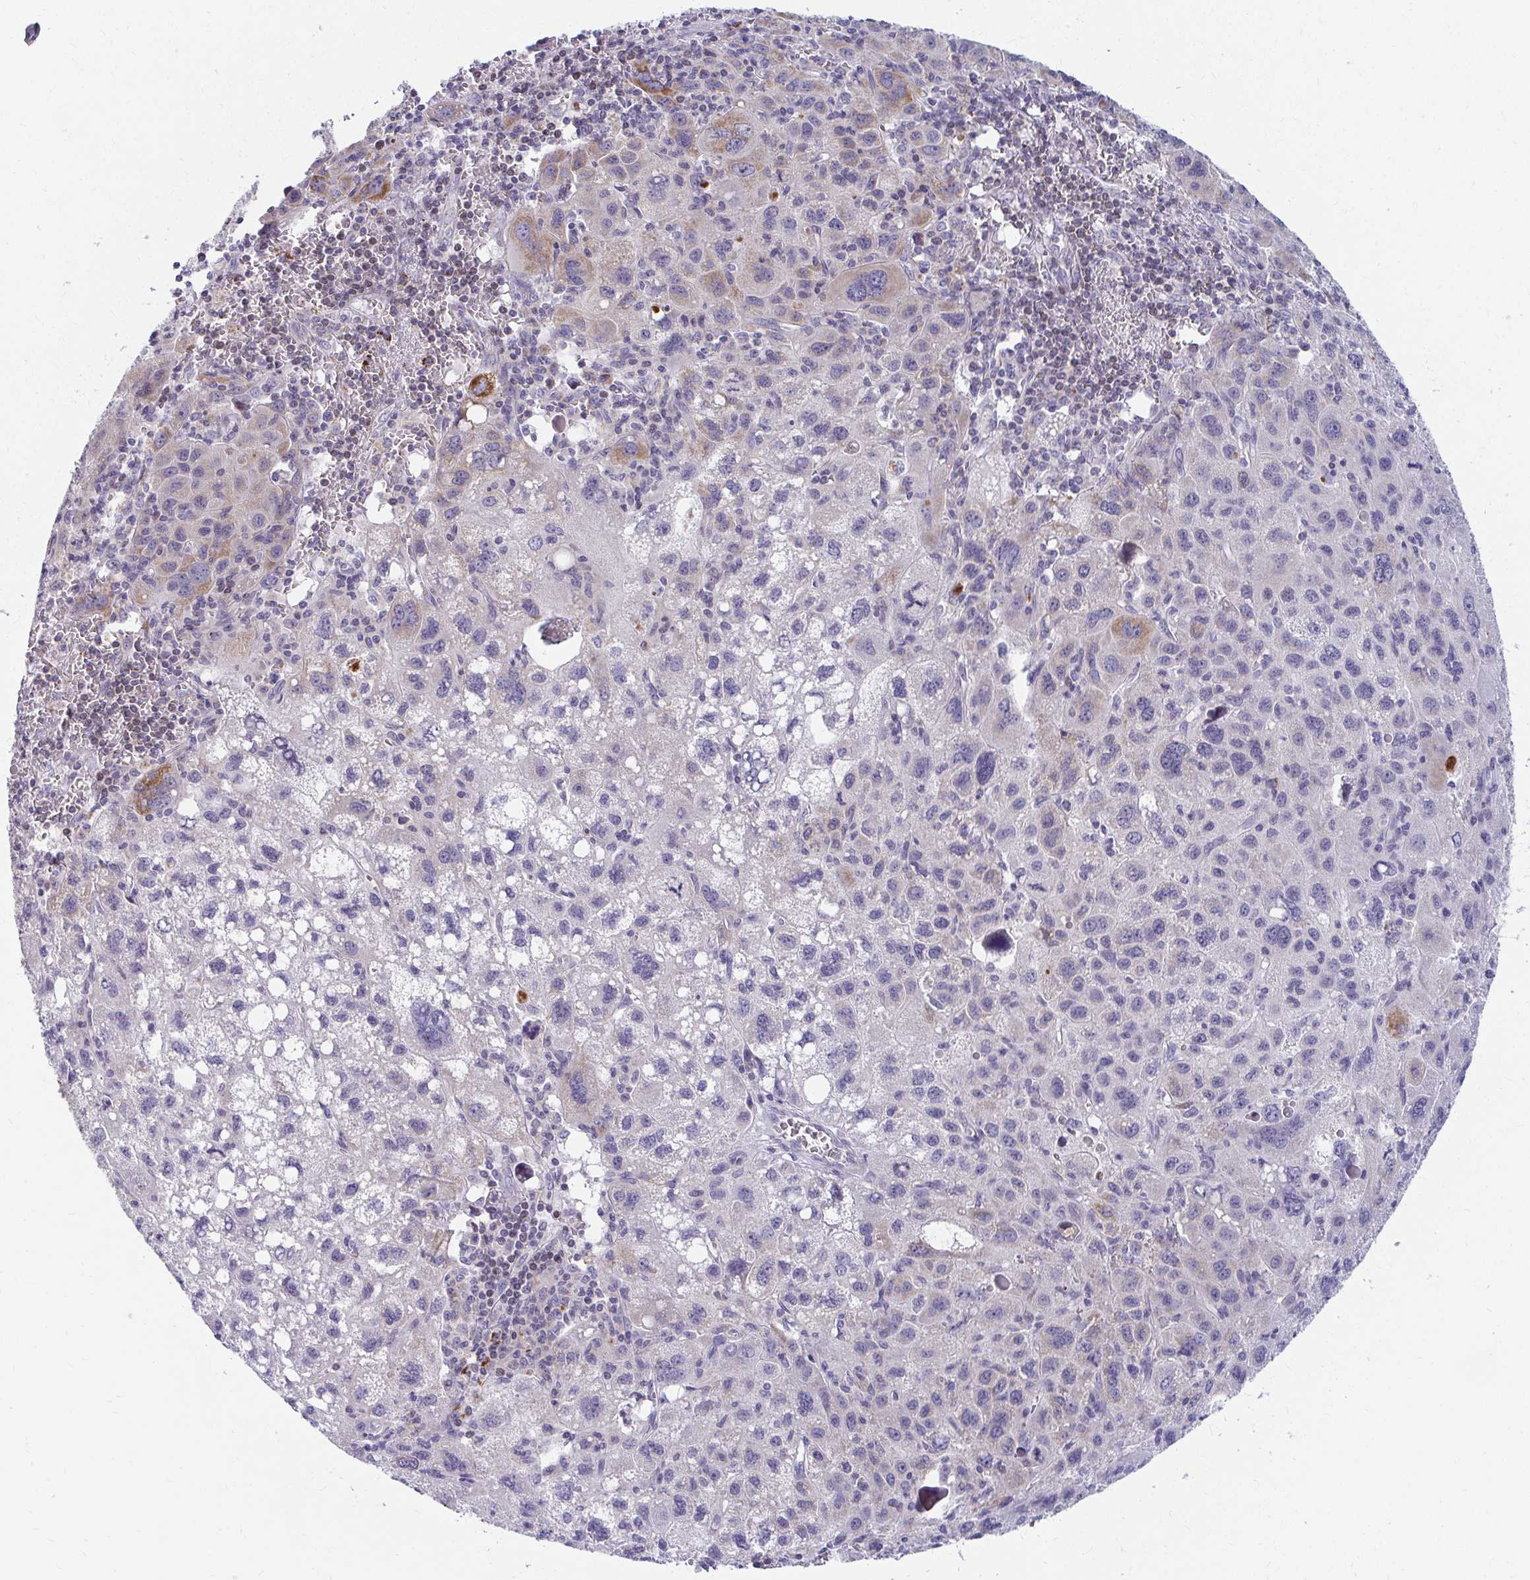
{"staining": {"intensity": "strong", "quantity": "25%-75%", "location": "cytoplasmic/membranous"}, "tissue": "liver cancer", "cell_type": "Tumor cells", "image_type": "cancer", "snomed": [{"axis": "morphology", "description": "Carcinoma, Hepatocellular, NOS"}, {"axis": "topography", "description": "Liver"}], "caption": "This micrograph exhibits immunohistochemistry staining of hepatocellular carcinoma (liver), with high strong cytoplasmic/membranous expression in about 25%-75% of tumor cells.", "gene": "EXOC5", "patient": {"sex": "female", "age": 77}}